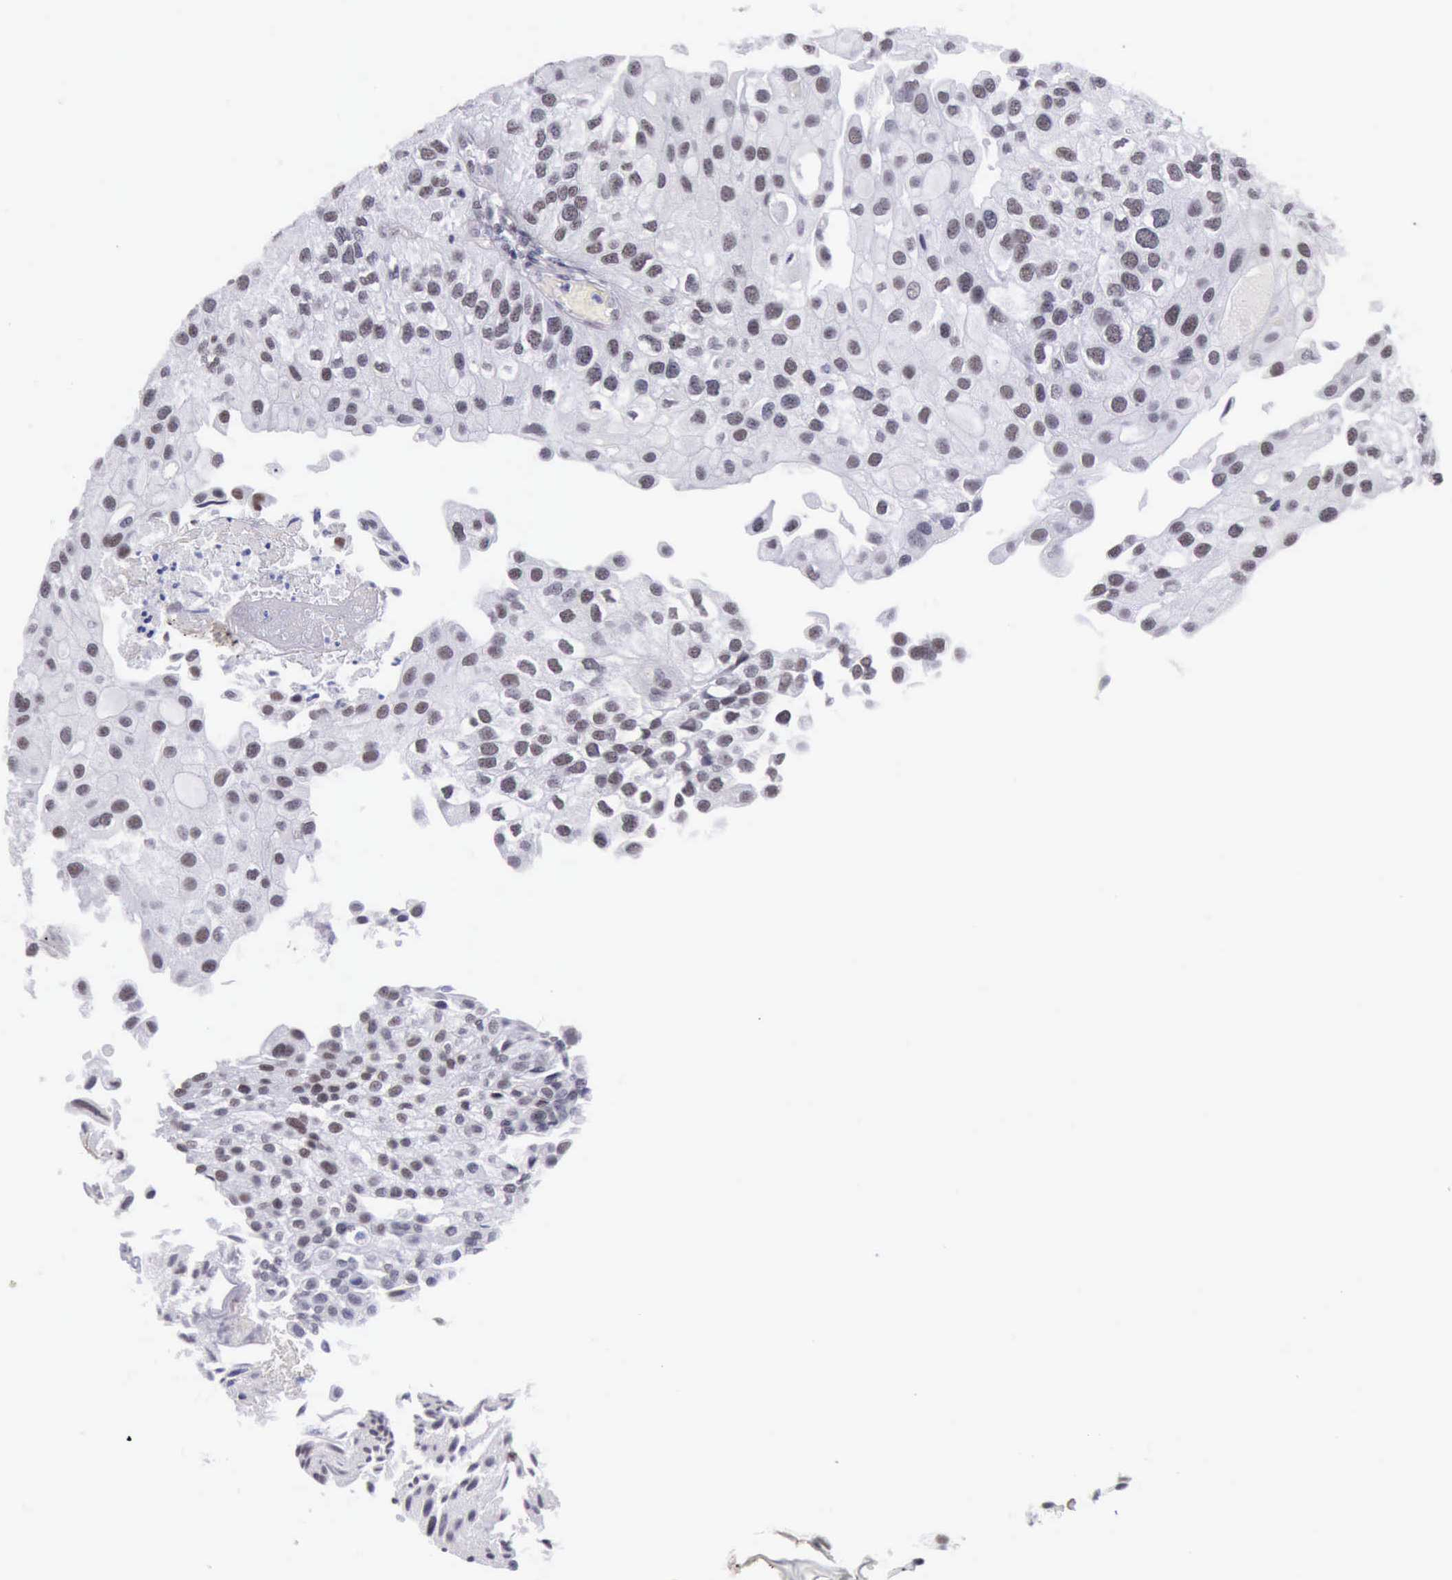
{"staining": {"intensity": "weak", "quantity": "25%-75%", "location": "nuclear"}, "tissue": "urothelial cancer", "cell_type": "Tumor cells", "image_type": "cancer", "snomed": [{"axis": "morphology", "description": "Urothelial carcinoma, Low grade"}, {"axis": "topography", "description": "Urinary bladder"}], "caption": "A high-resolution image shows IHC staining of low-grade urothelial carcinoma, which exhibits weak nuclear expression in approximately 25%-75% of tumor cells.", "gene": "EP300", "patient": {"sex": "female", "age": 89}}